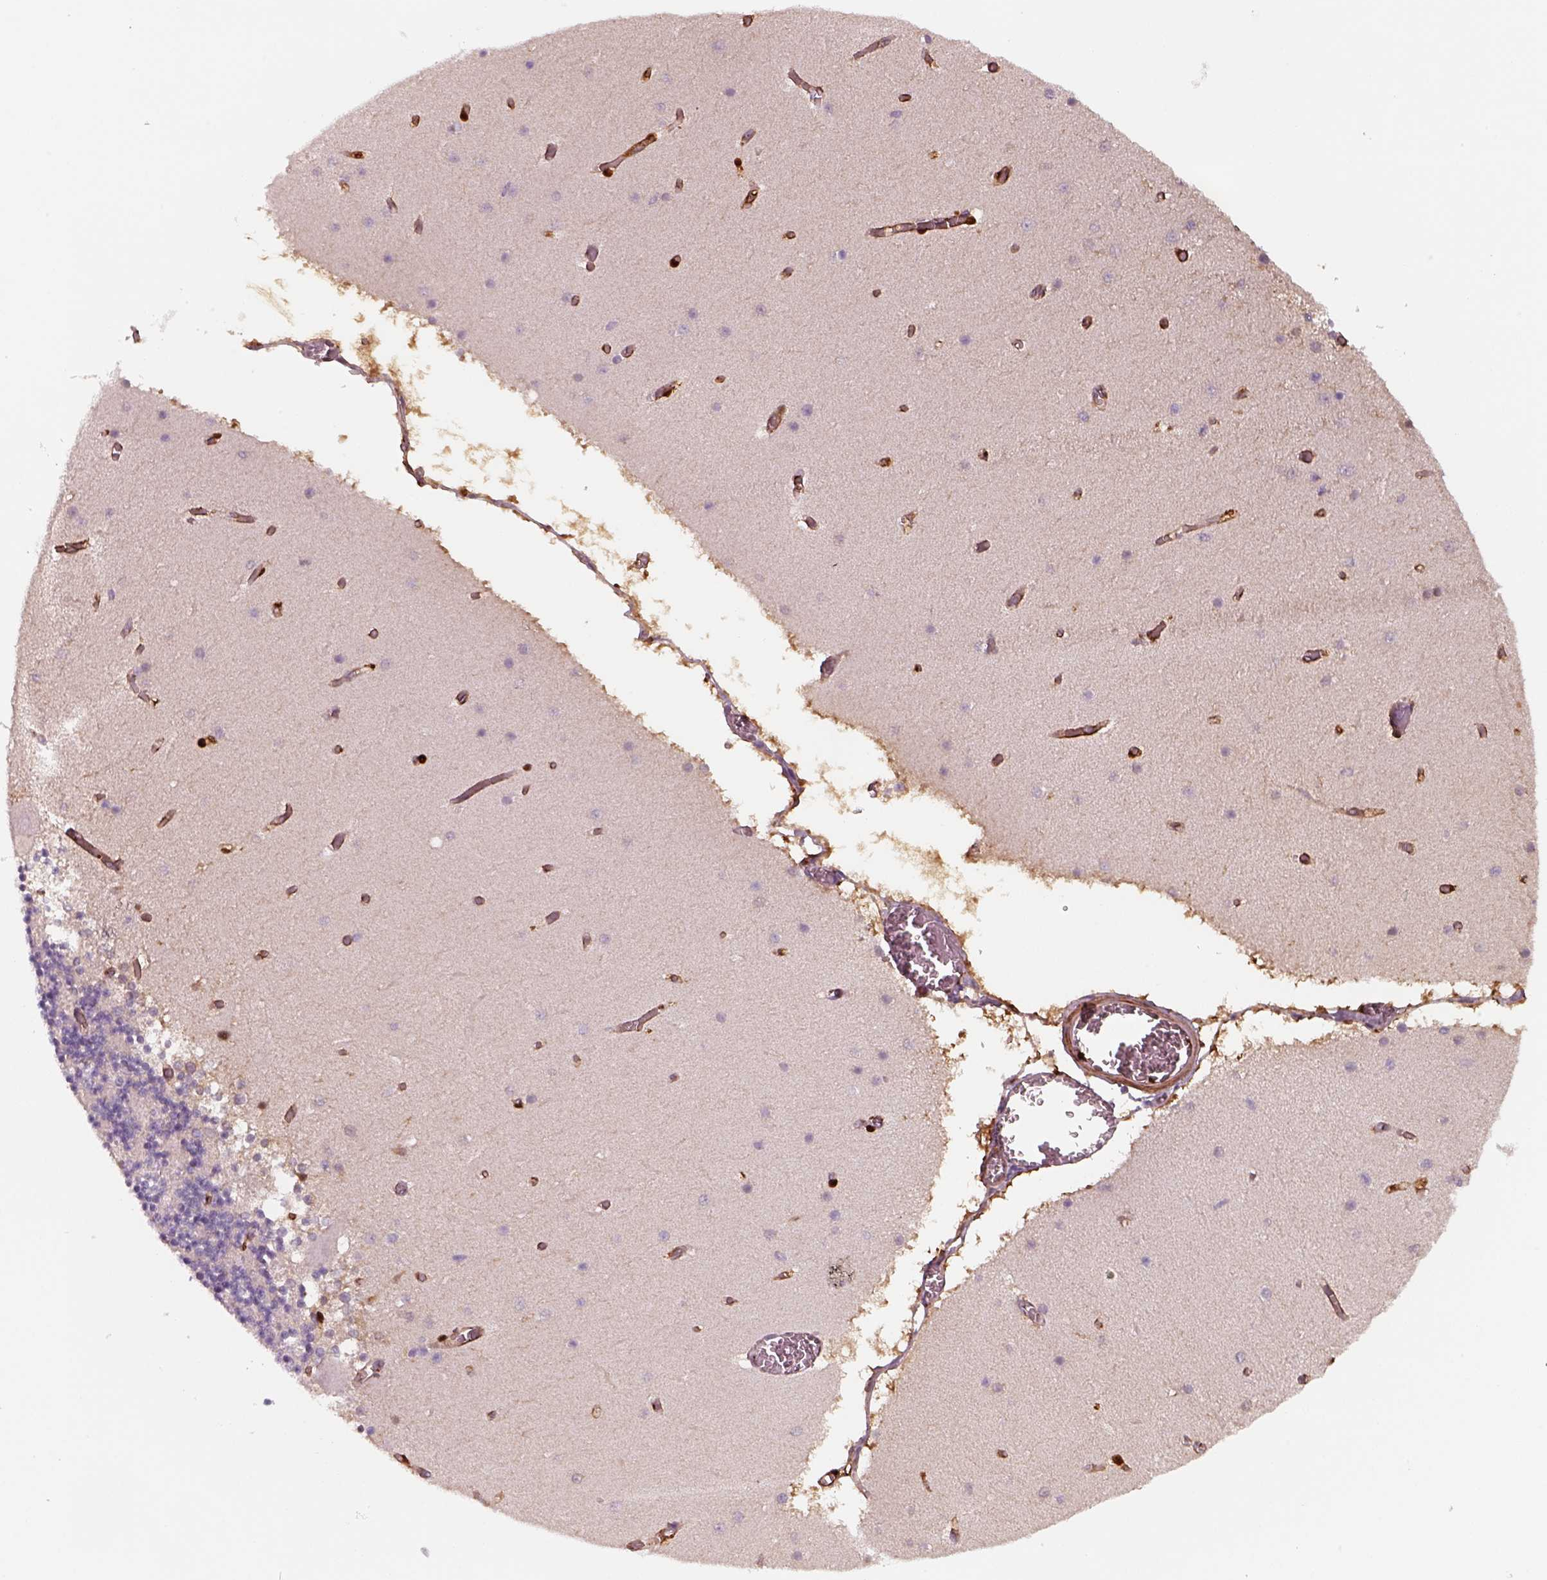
{"staining": {"intensity": "negative", "quantity": "none", "location": "none"}, "tissue": "cerebellum", "cell_type": "Cells in granular layer", "image_type": "normal", "snomed": [{"axis": "morphology", "description": "Normal tissue, NOS"}, {"axis": "topography", "description": "Cerebellum"}], "caption": "High magnification brightfield microscopy of unremarkable cerebellum stained with DAB (brown) and counterstained with hematoxylin (blue): cells in granular layer show no significant positivity. (Brightfield microscopy of DAB immunohistochemistry at high magnification).", "gene": "ISYNA1", "patient": {"sex": "female", "age": 28}}